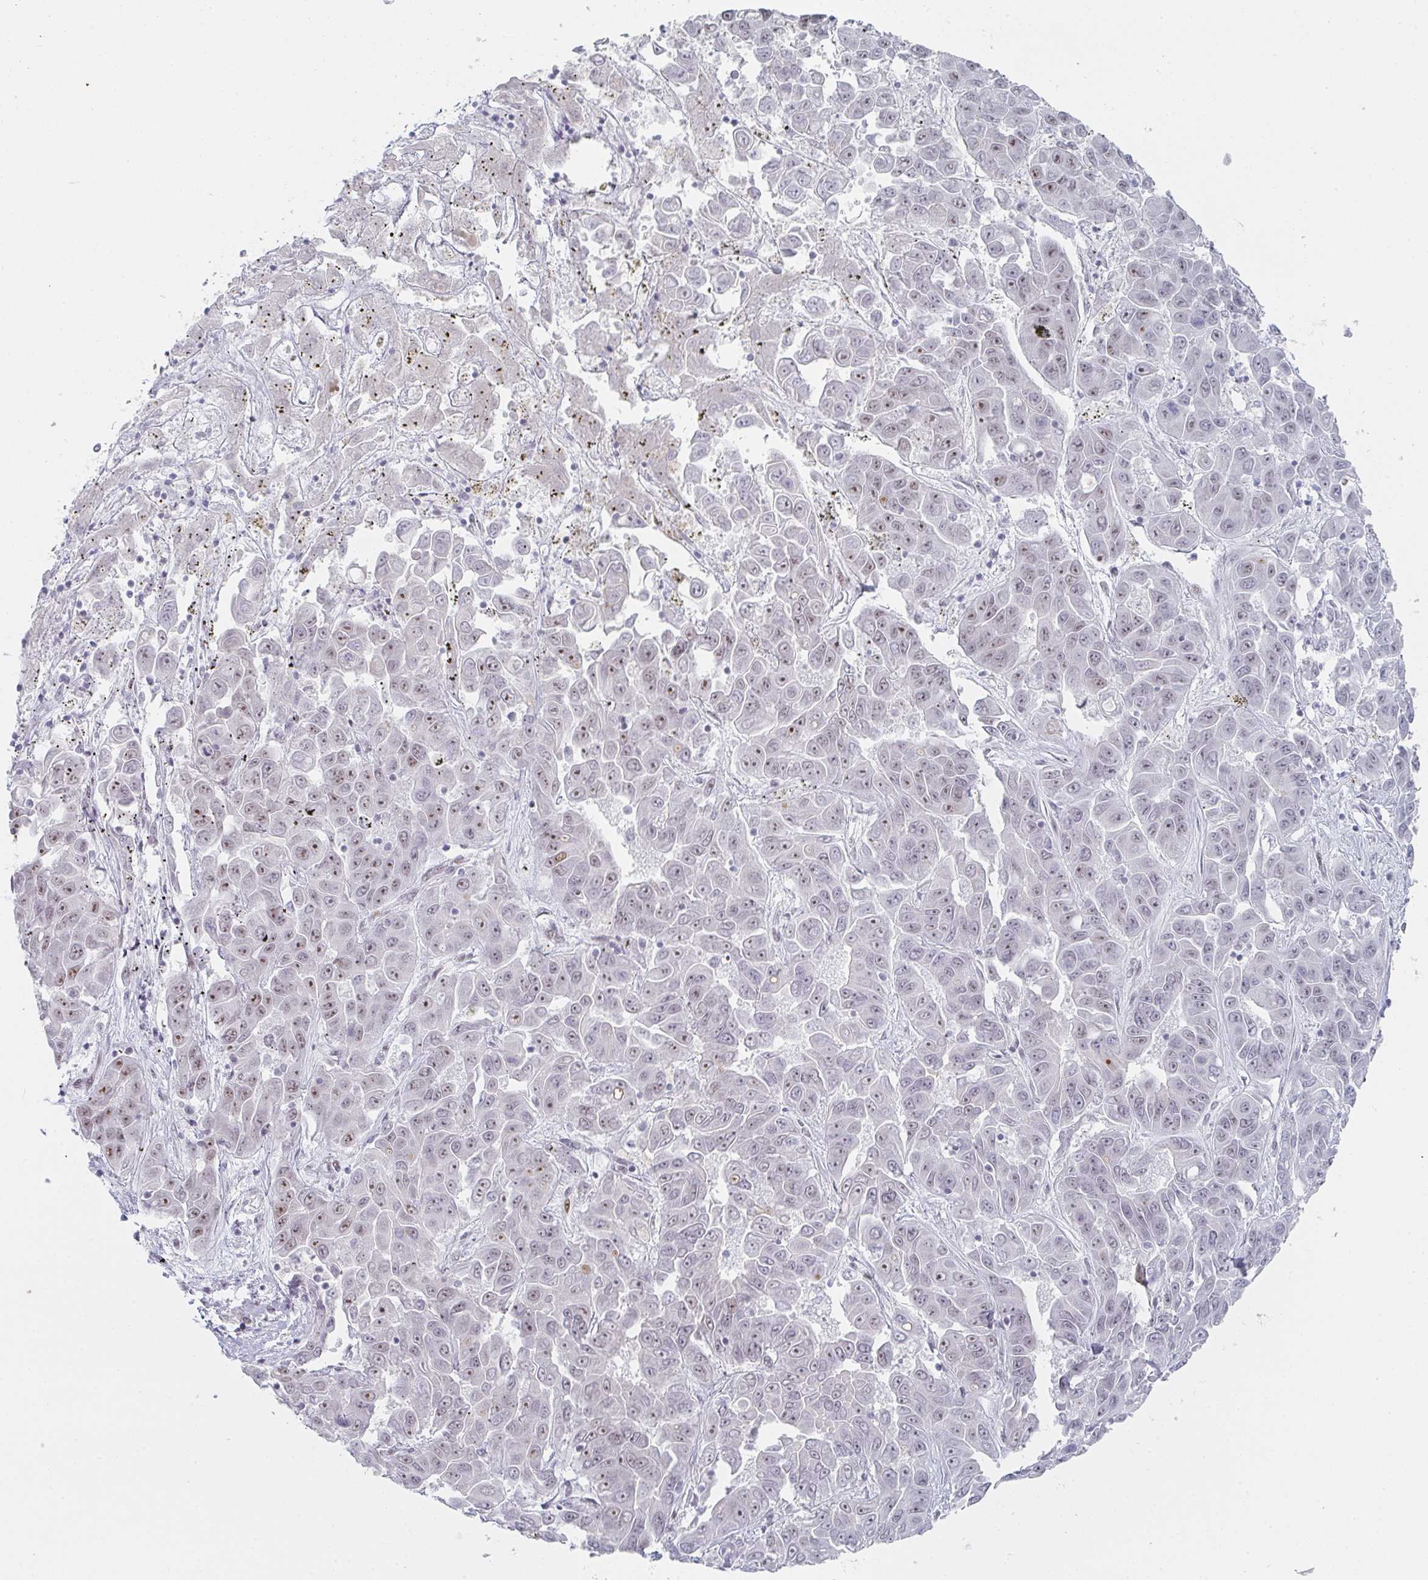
{"staining": {"intensity": "weak", "quantity": ">75%", "location": "nuclear"}, "tissue": "liver cancer", "cell_type": "Tumor cells", "image_type": "cancer", "snomed": [{"axis": "morphology", "description": "Cholangiocarcinoma"}, {"axis": "topography", "description": "Liver"}], "caption": "A brown stain labels weak nuclear expression of a protein in human liver cholangiocarcinoma tumor cells.", "gene": "POU2AF2", "patient": {"sex": "female", "age": 52}}